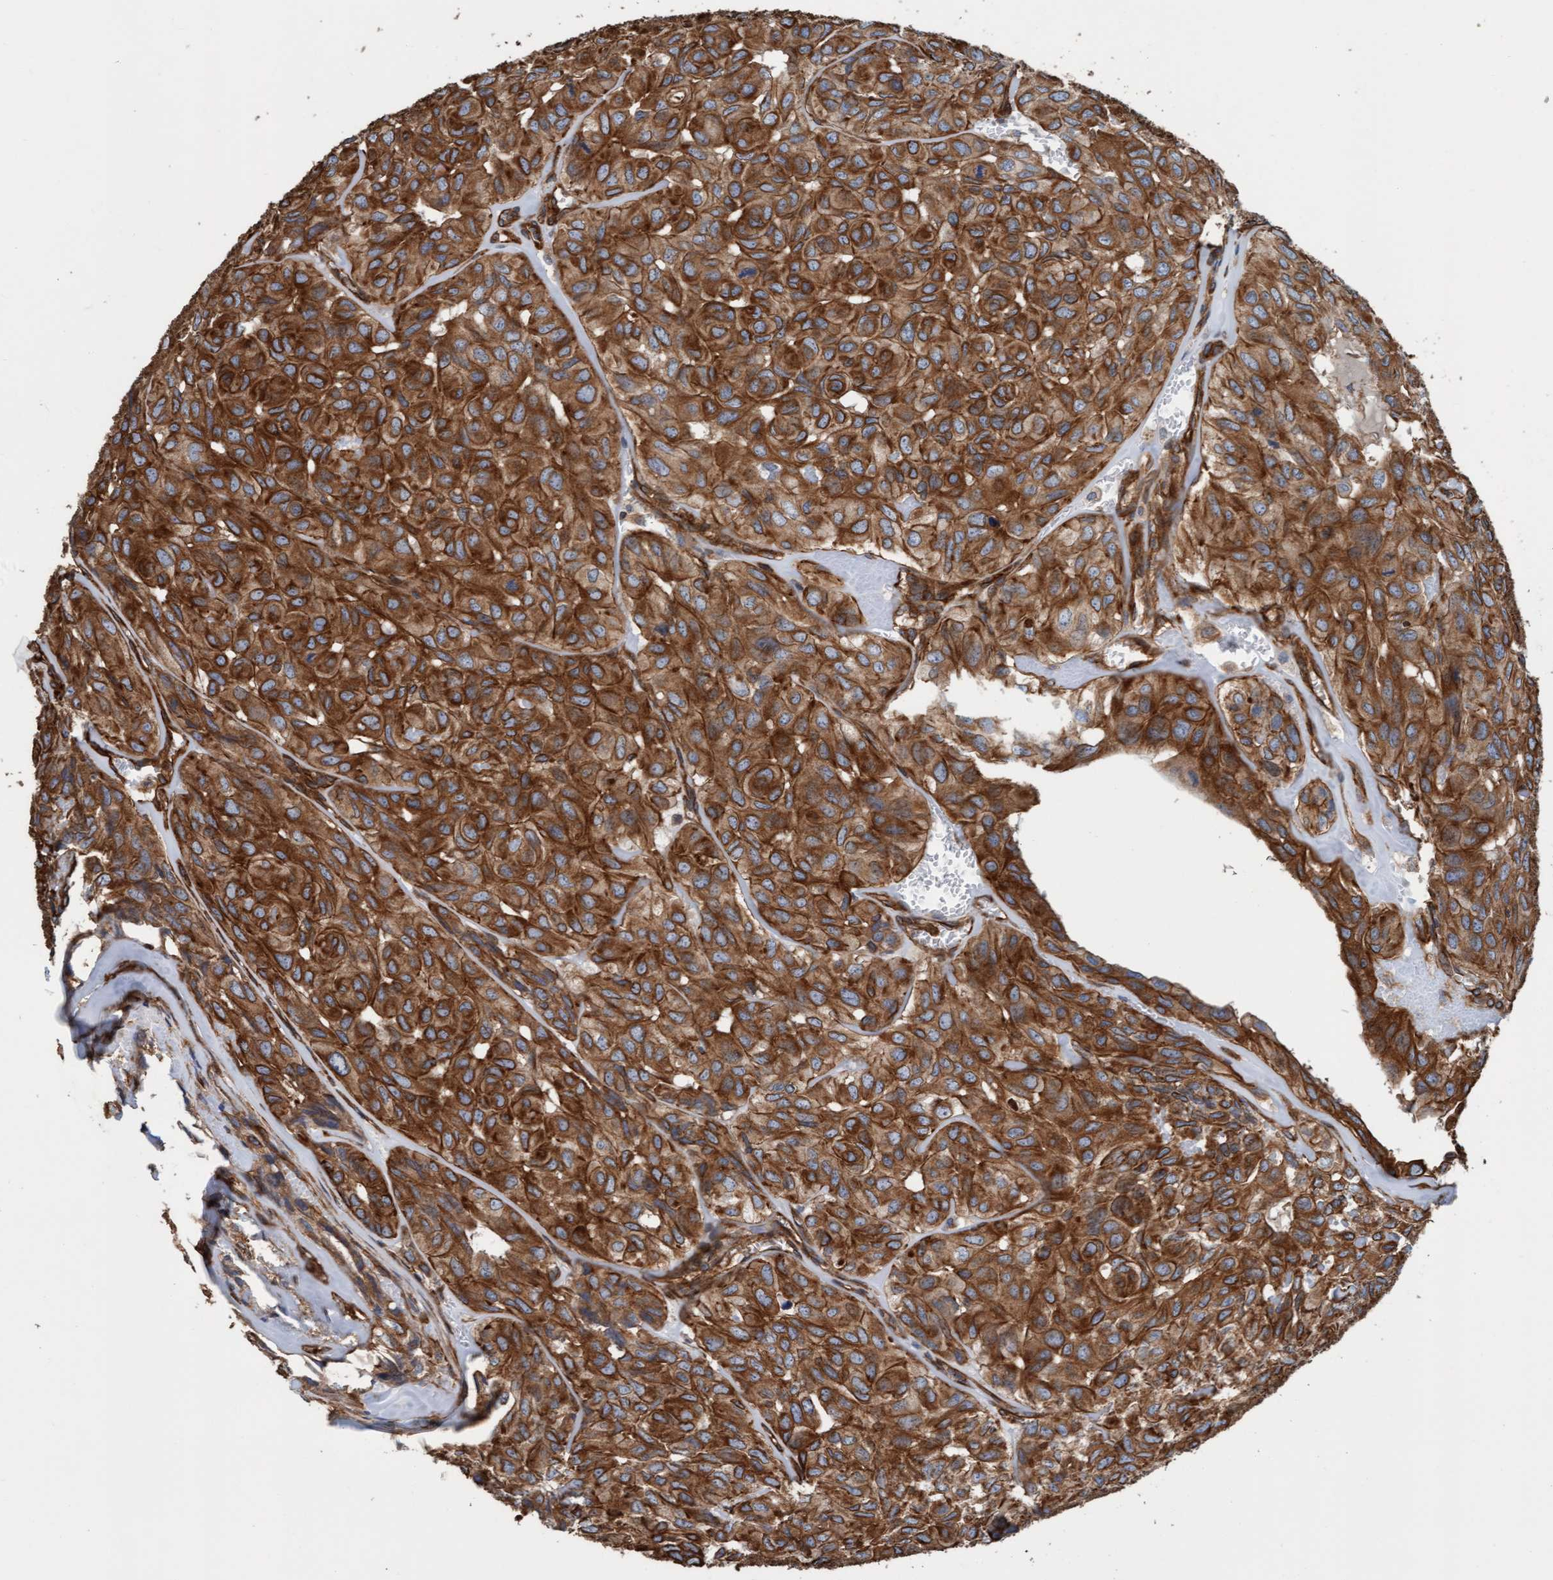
{"staining": {"intensity": "strong", "quantity": ">75%", "location": "cytoplasmic/membranous"}, "tissue": "head and neck cancer", "cell_type": "Tumor cells", "image_type": "cancer", "snomed": [{"axis": "morphology", "description": "Adenocarcinoma, NOS"}, {"axis": "topography", "description": "Salivary gland, NOS"}, {"axis": "topography", "description": "Head-Neck"}], "caption": "The histopathology image exhibits immunohistochemical staining of adenocarcinoma (head and neck). There is strong cytoplasmic/membranous positivity is identified in approximately >75% of tumor cells. The staining was performed using DAB (3,3'-diaminobenzidine), with brown indicating positive protein expression. Nuclei are stained blue with hematoxylin.", "gene": "STXBP4", "patient": {"sex": "female", "age": 76}}